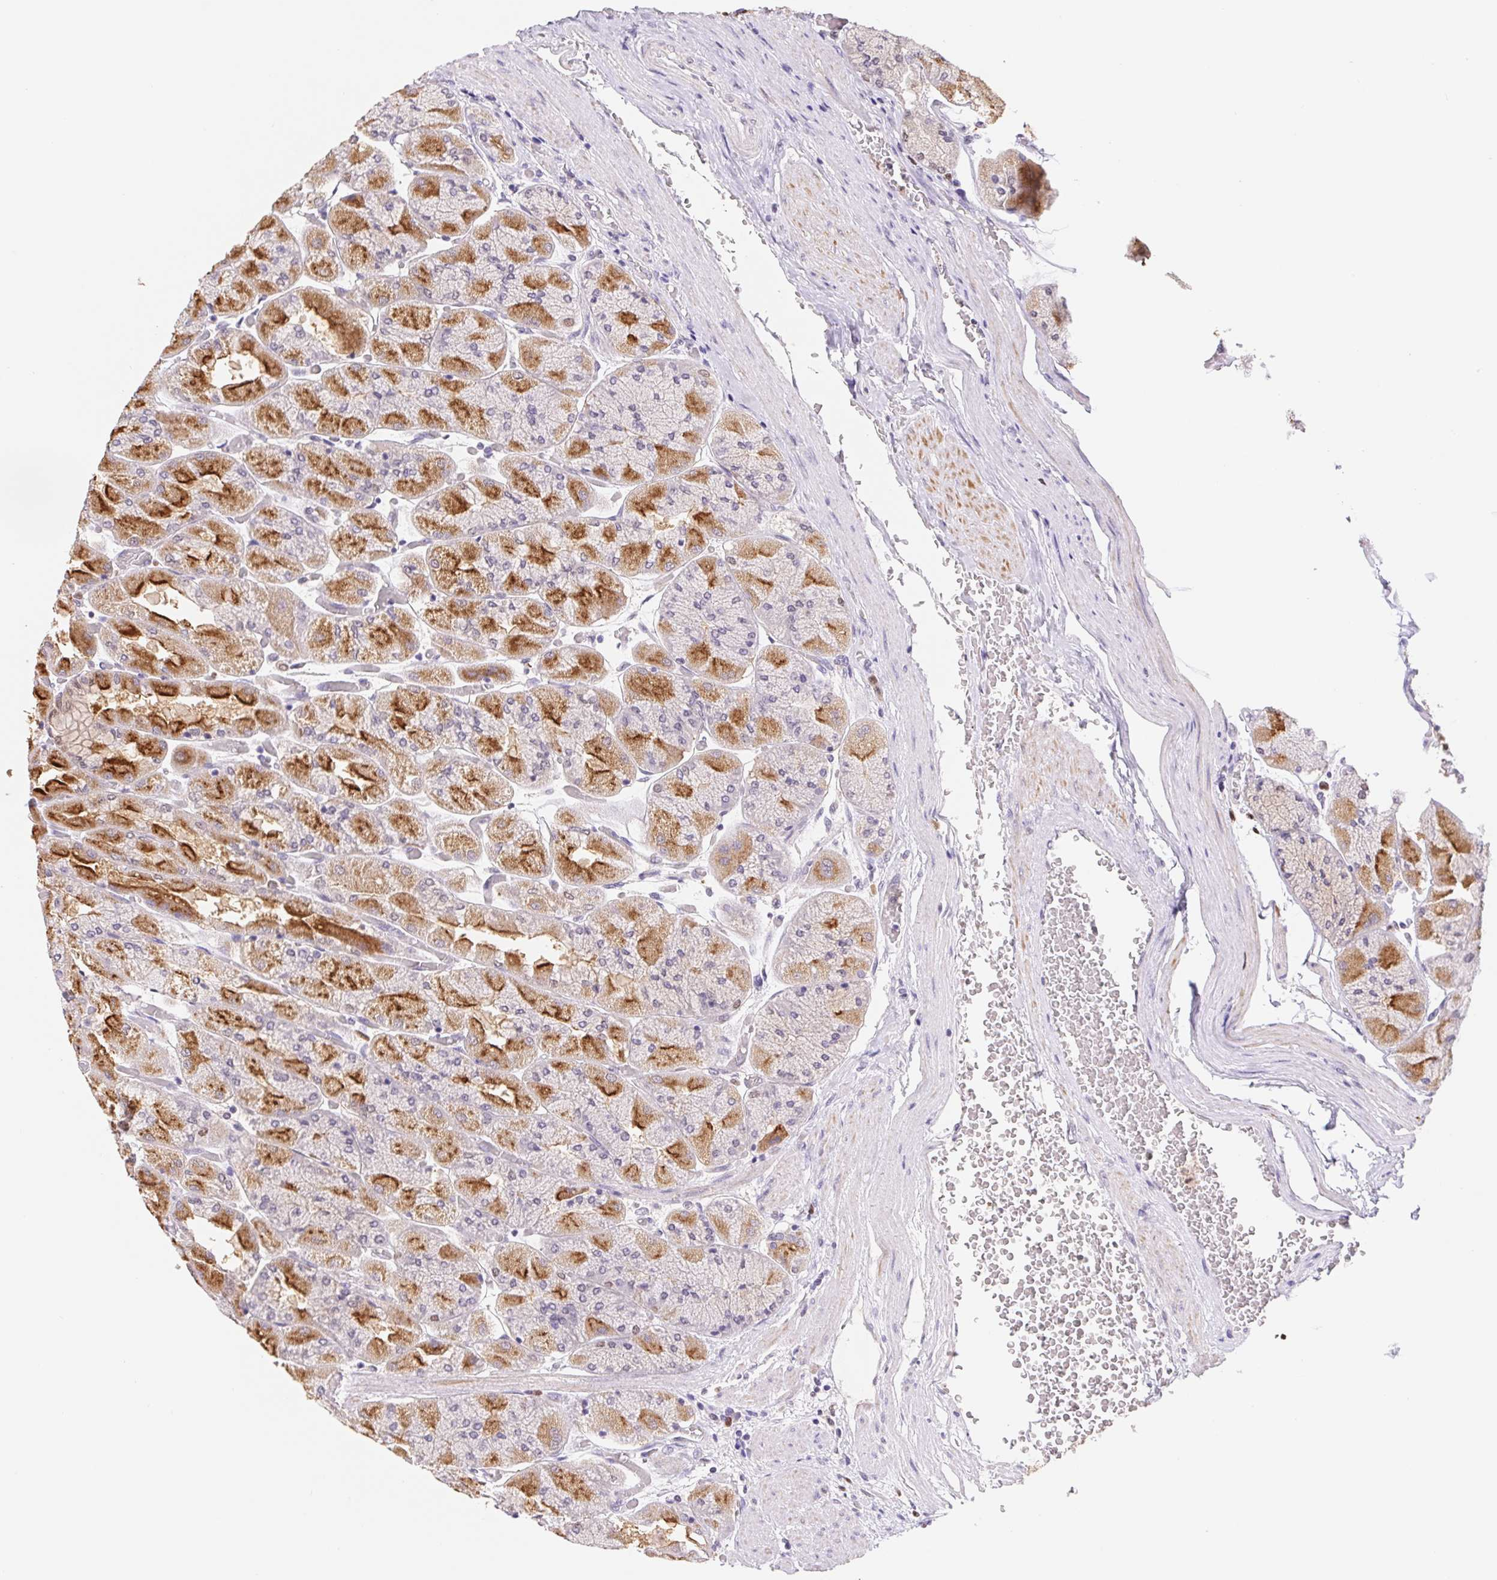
{"staining": {"intensity": "strong", "quantity": "25%-75%", "location": "cytoplasmic/membranous,nuclear"}, "tissue": "stomach", "cell_type": "Glandular cells", "image_type": "normal", "snomed": [{"axis": "morphology", "description": "Normal tissue, NOS"}, {"axis": "topography", "description": "Stomach"}], "caption": "Benign stomach demonstrates strong cytoplasmic/membranous,nuclear positivity in about 25%-75% of glandular cells, visualized by immunohistochemistry.", "gene": "L3MBTL4", "patient": {"sex": "female", "age": 61}}